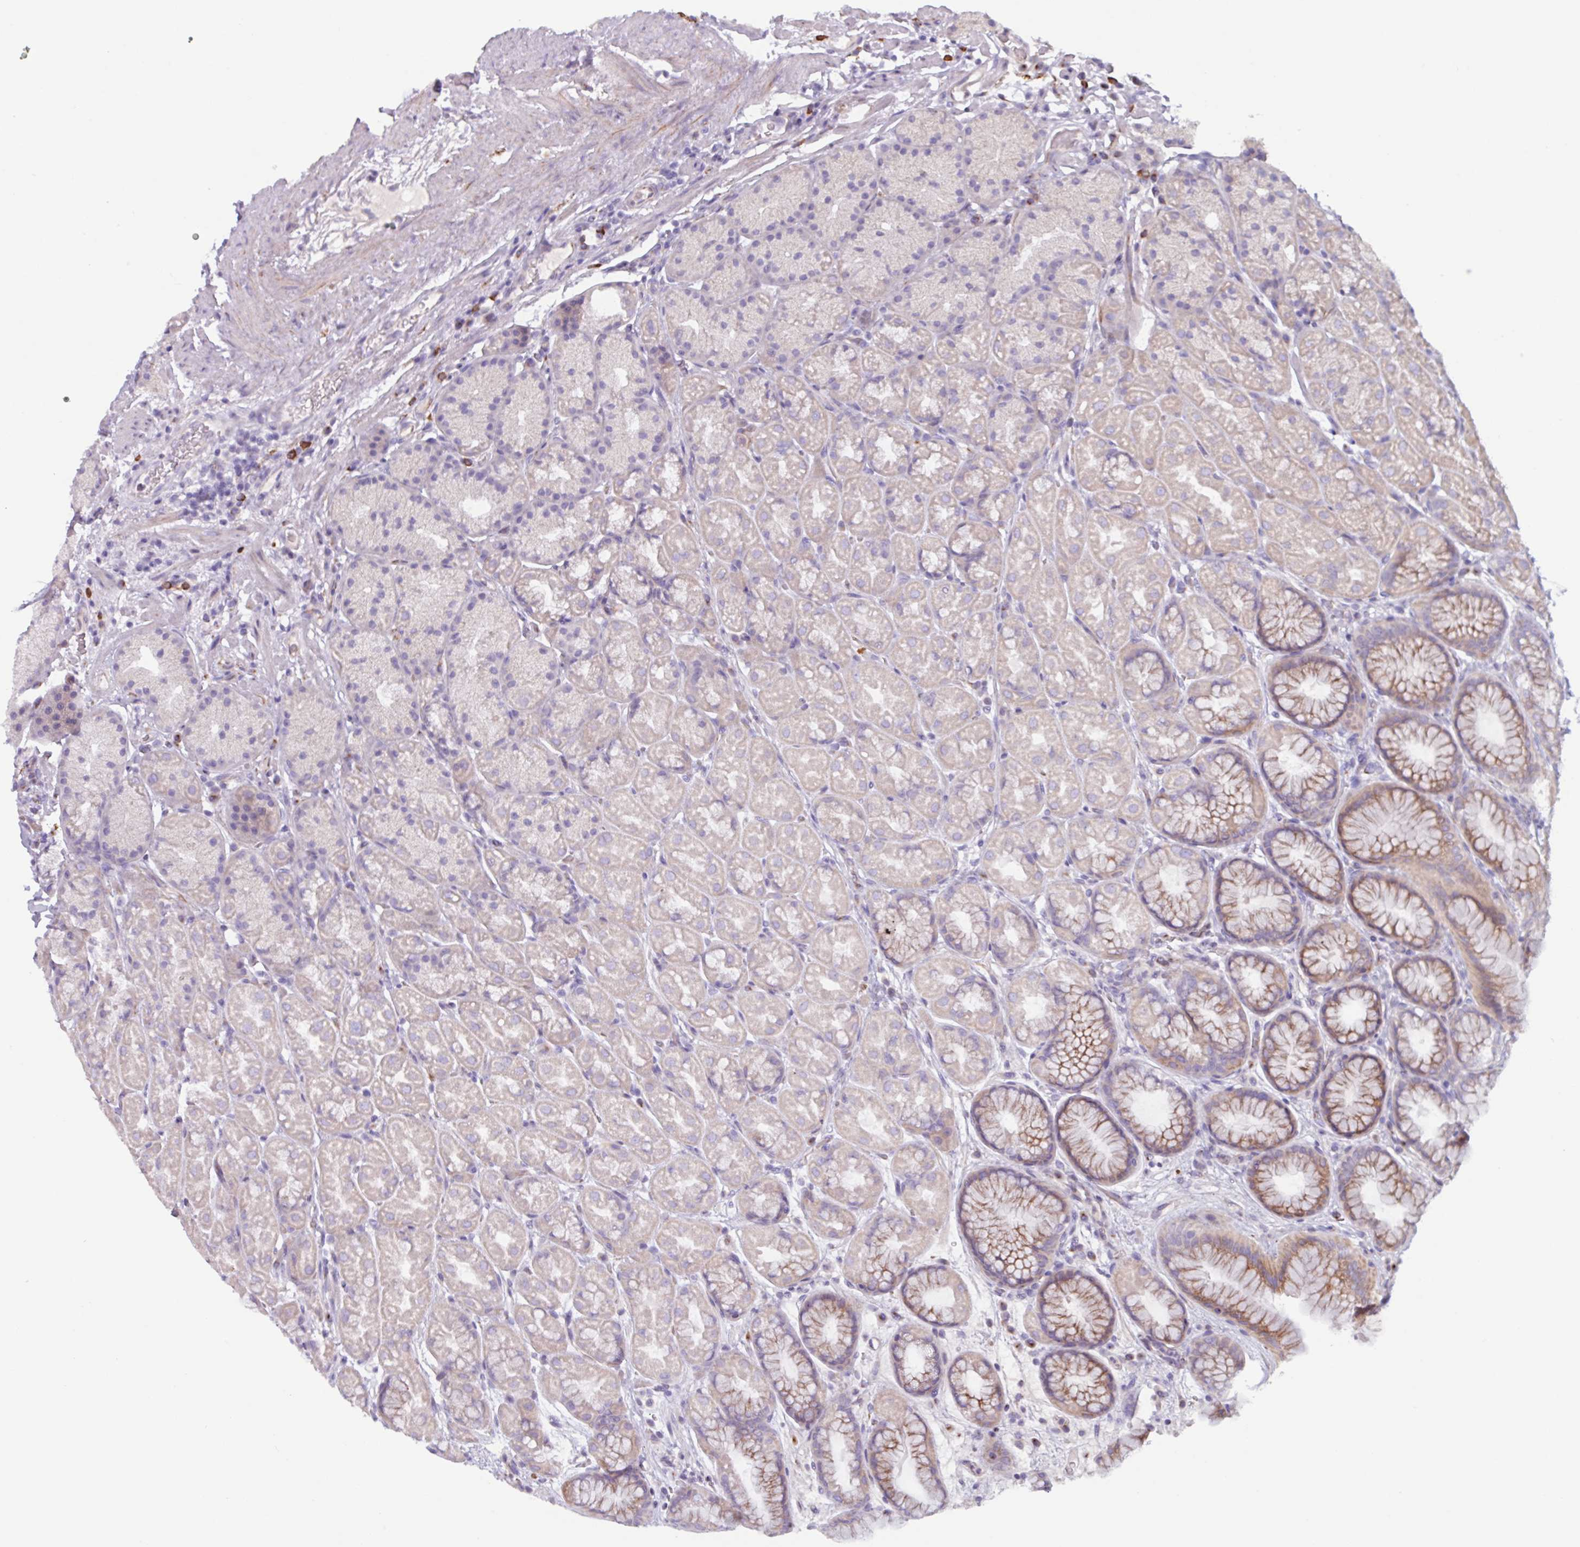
{"staining": {"intensity": "moderate", "quantity": "<25%", "location": "cytoplasmic/membranous"}, "tissue": "stomach", "cell_type": "Glandular cells", "image_type": "normal", "snomed": [{"axis": "morphology", "description": "Normal tissue, NOS"}, {"axis": "topography", "description": "Stomach, lower"}], "caption": "This image demonstrates immunohistochemistry (IHC) staining of benign stomach, with low moderate cytoplasmic/membranous positivity in about <25% of glandular cells.", "gene": "ADGRE1", "patient": {"sex": "male", "age": 67}}